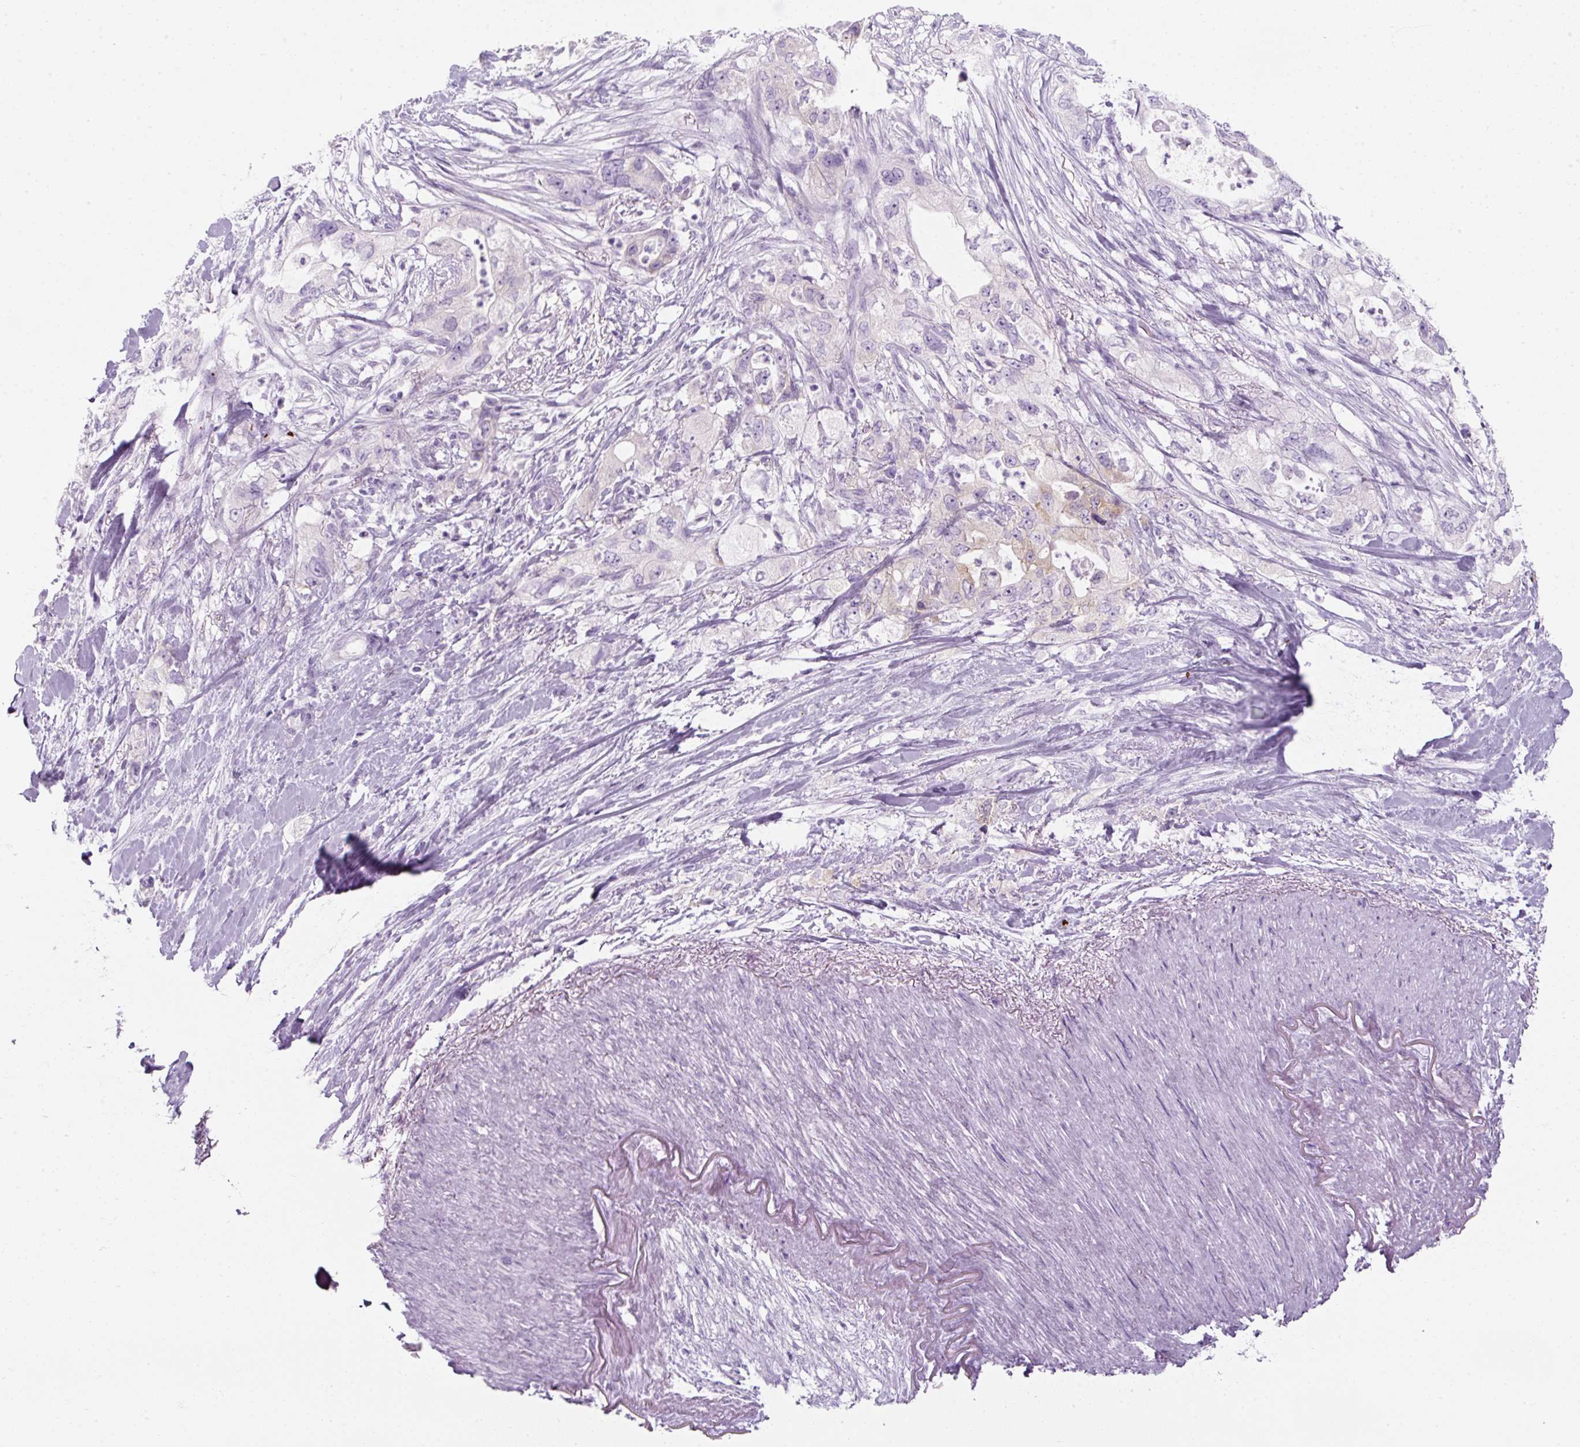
{"staining": {"intensity": "negative", "quantity": "none", "location": "none"}, "tissue": "pancreatic cancer", "cell_type": "Tumor cells", "image_type": "cancer", "snomed": [{"axis": "morphology", "description": "Adenocarcinoma, NOS"}, {"axis": "topography", "description": "Pancreas"}], "caption": "This is a histopathology image of IHC staining of adenocarcinoma (pancreatic), which shows no positivity in tumor cells.", "gene": "PF4V1", "patient": {"sex": "female", "age": 73}}